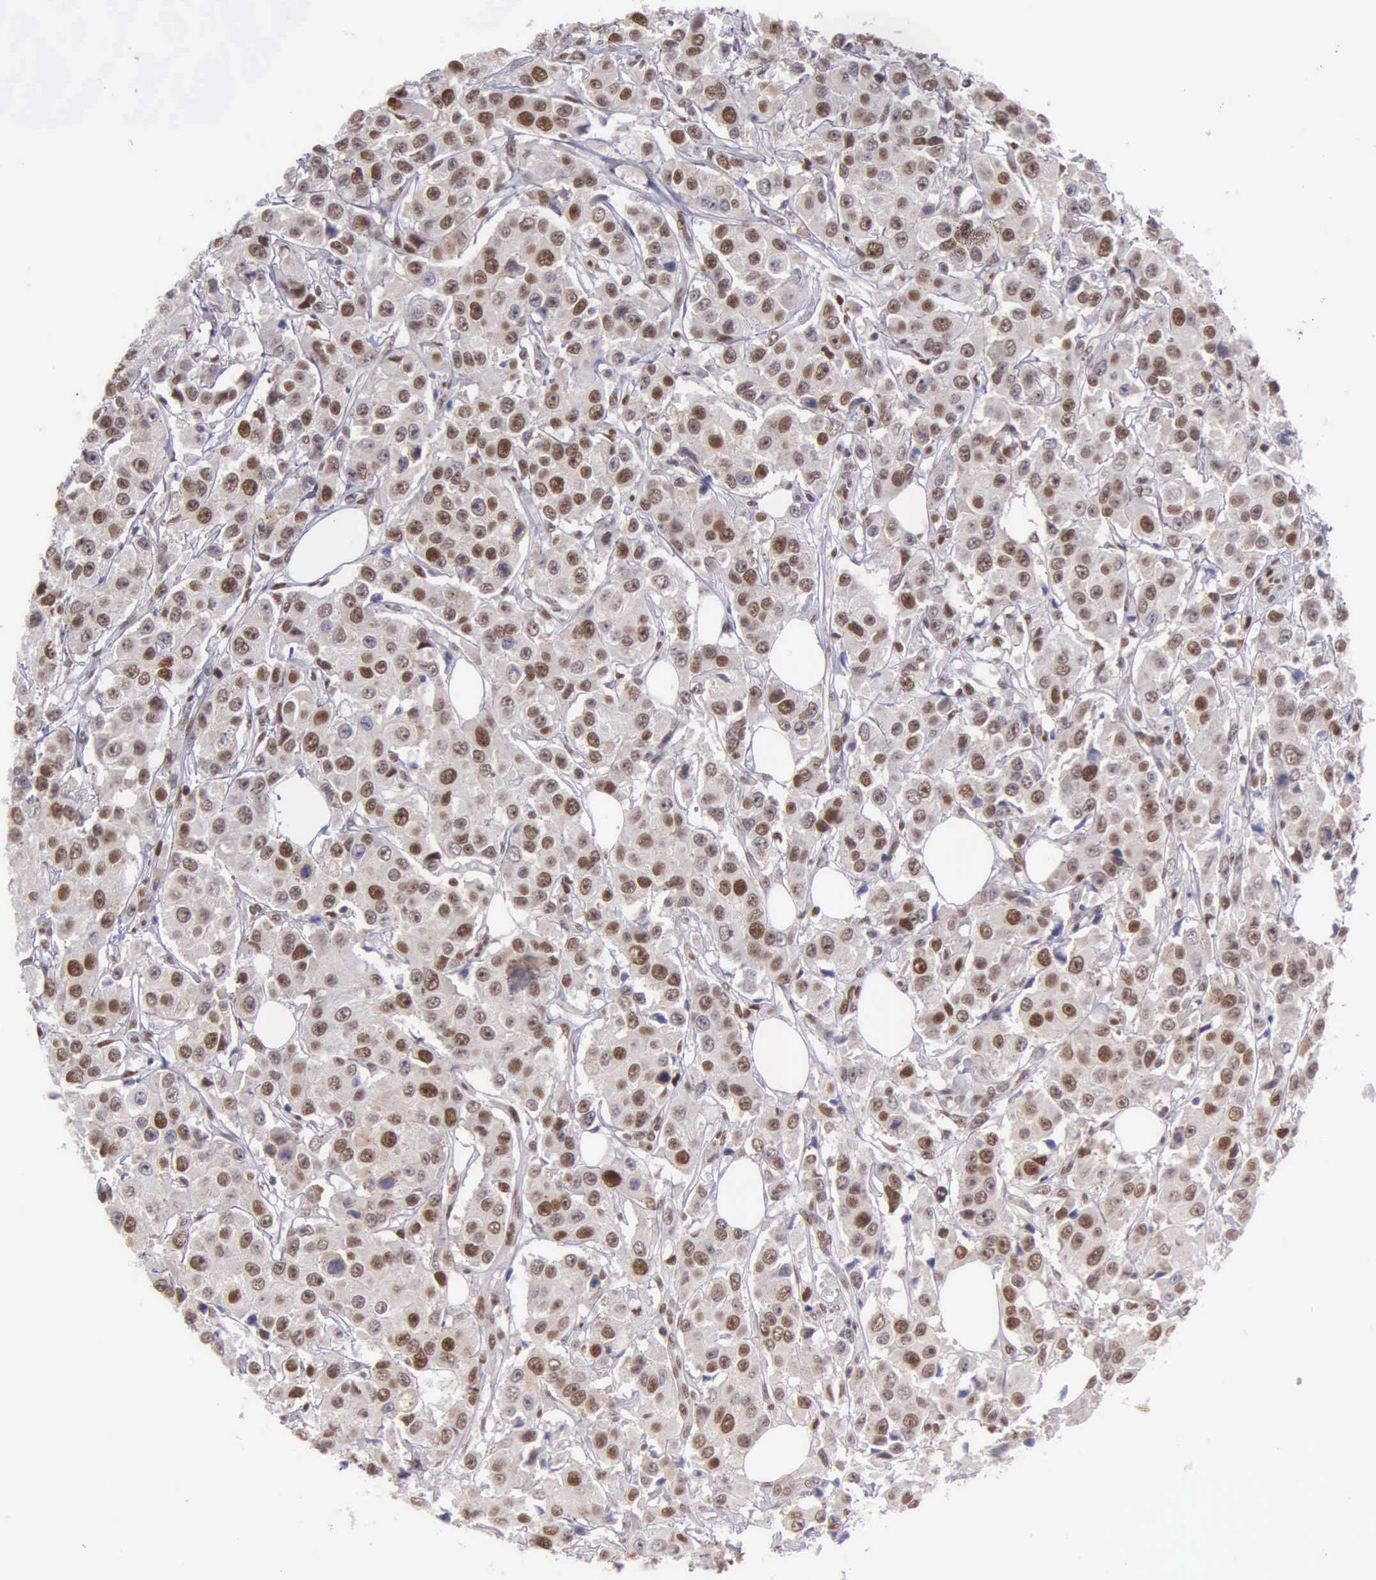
{"staining": {"intensity": "moderate", "quantity": ">75%", "location": "nuclear"}, "tissue": "breast cancer", "cell_type": "Tumor cells", "image_type": "cancer", "snomed": [{"axis": "morphology", "description": "Duct carcinoma"}, {"axis": "topography", "description": "Breast"}], "caption": "Immunohistochemistry (IHC) image of breast cancer (invasive ductal carcinoma) stained for a protein (brown), which exhibits medium levels of moderate nuclear staining in approximately >75% of tumor cells.", "gene": "UBR7", "patient": {"sex": "female", "age": 58}}